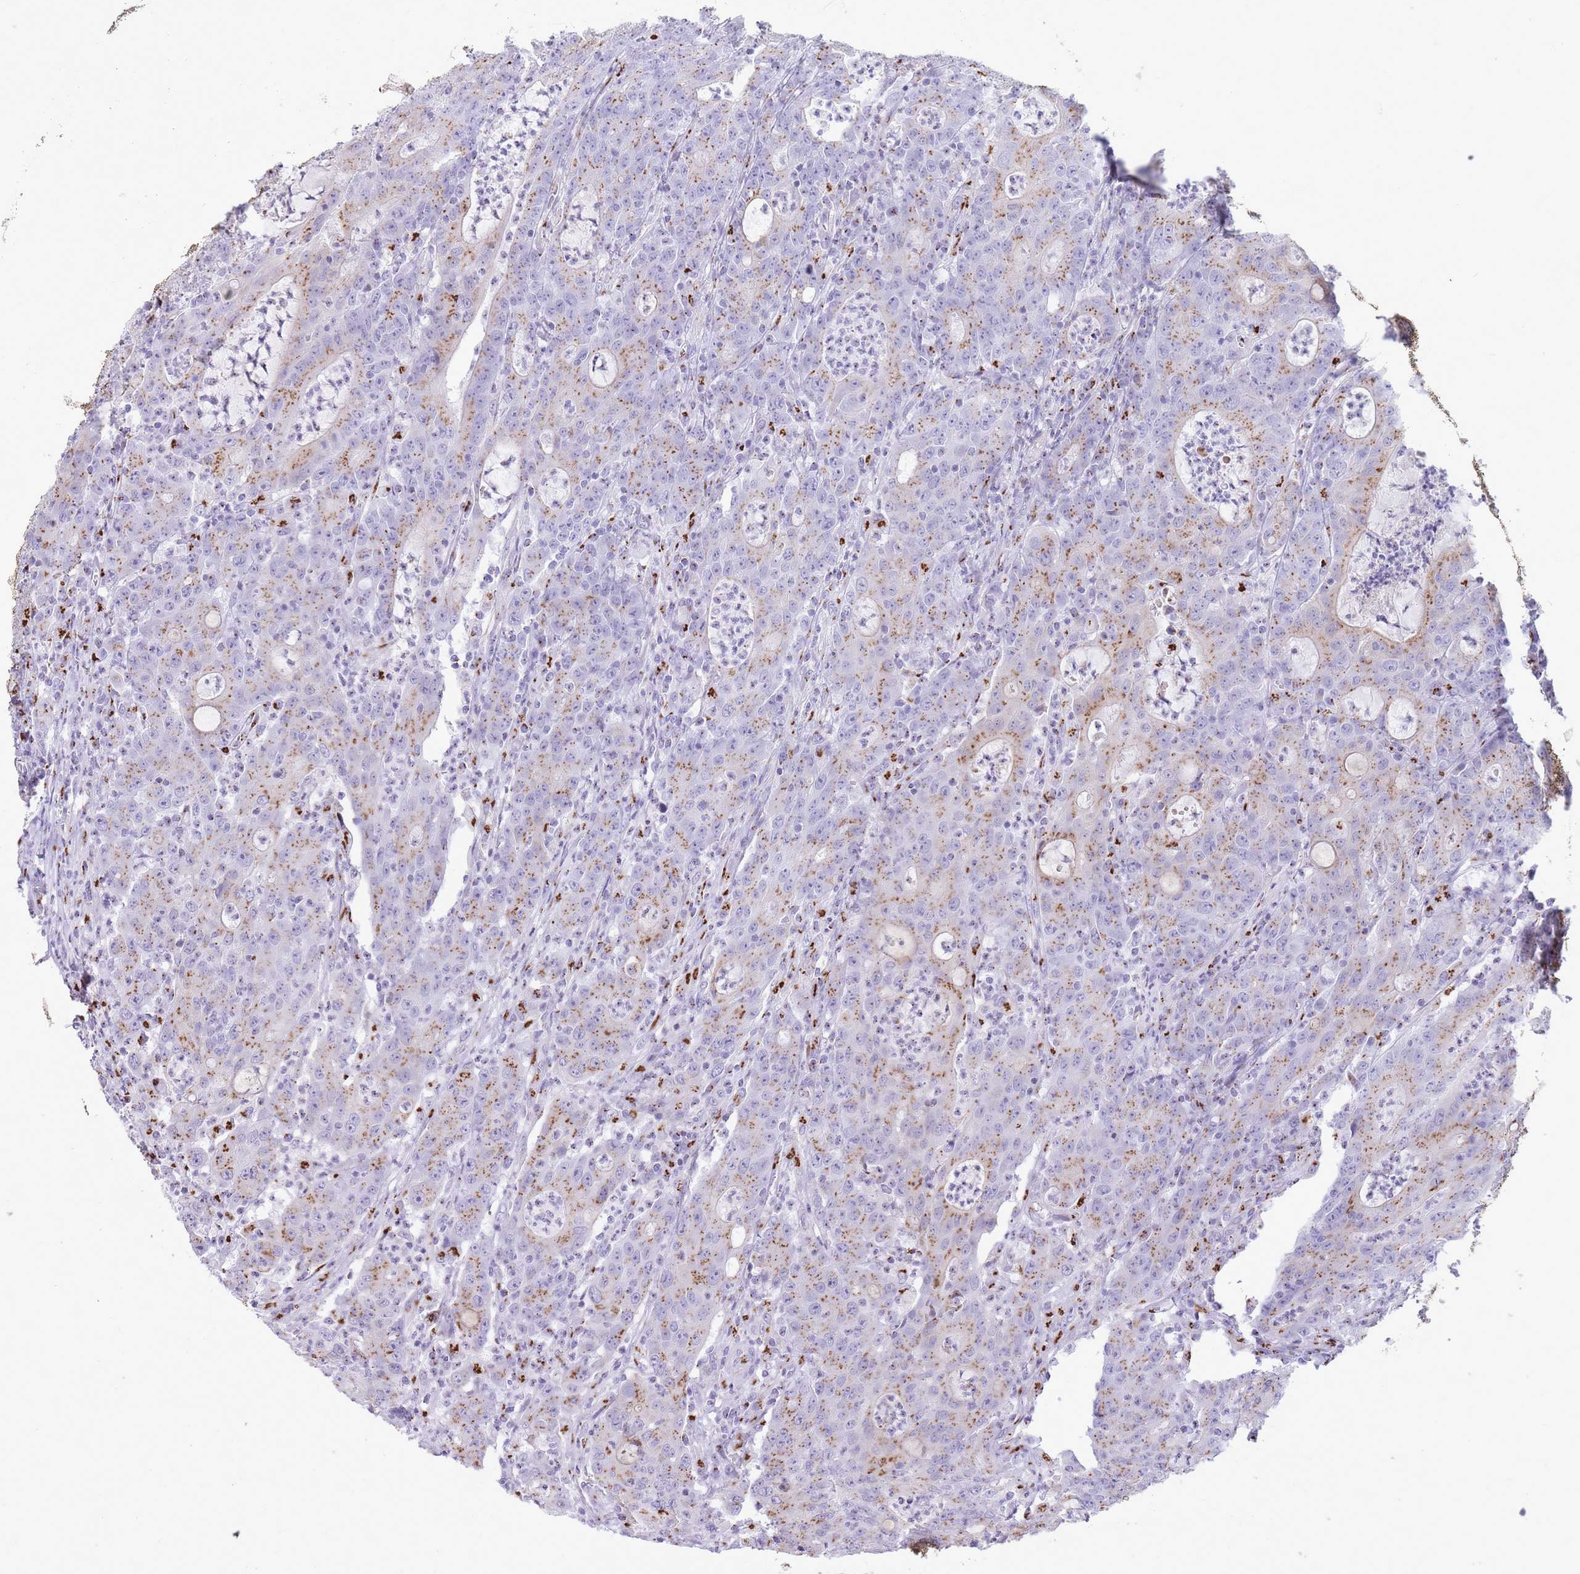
{"staining": {"intensity": "moderate", "quantity": "25%-75%", "location": "cytoplasmic/membranous"}, "tissue": "colorectal cancer", "cell_type": "Tumor cells", "image_type": "cancer", "snomed": [{"axis": "morphology", "description": "Adenocarcinoma, NOS"}, {"axis": "topography", "description": "Colon"}], "caption": "Colorectal cancer (adenocarcinoma) tissue shows moderate cytoplasmic/membranous staining in approximately 25%-75% of tumor cells, visualized by immunohistochemistry.", "gene": "B4GALT2", "patient": {"sex": "male", "age": 83}}